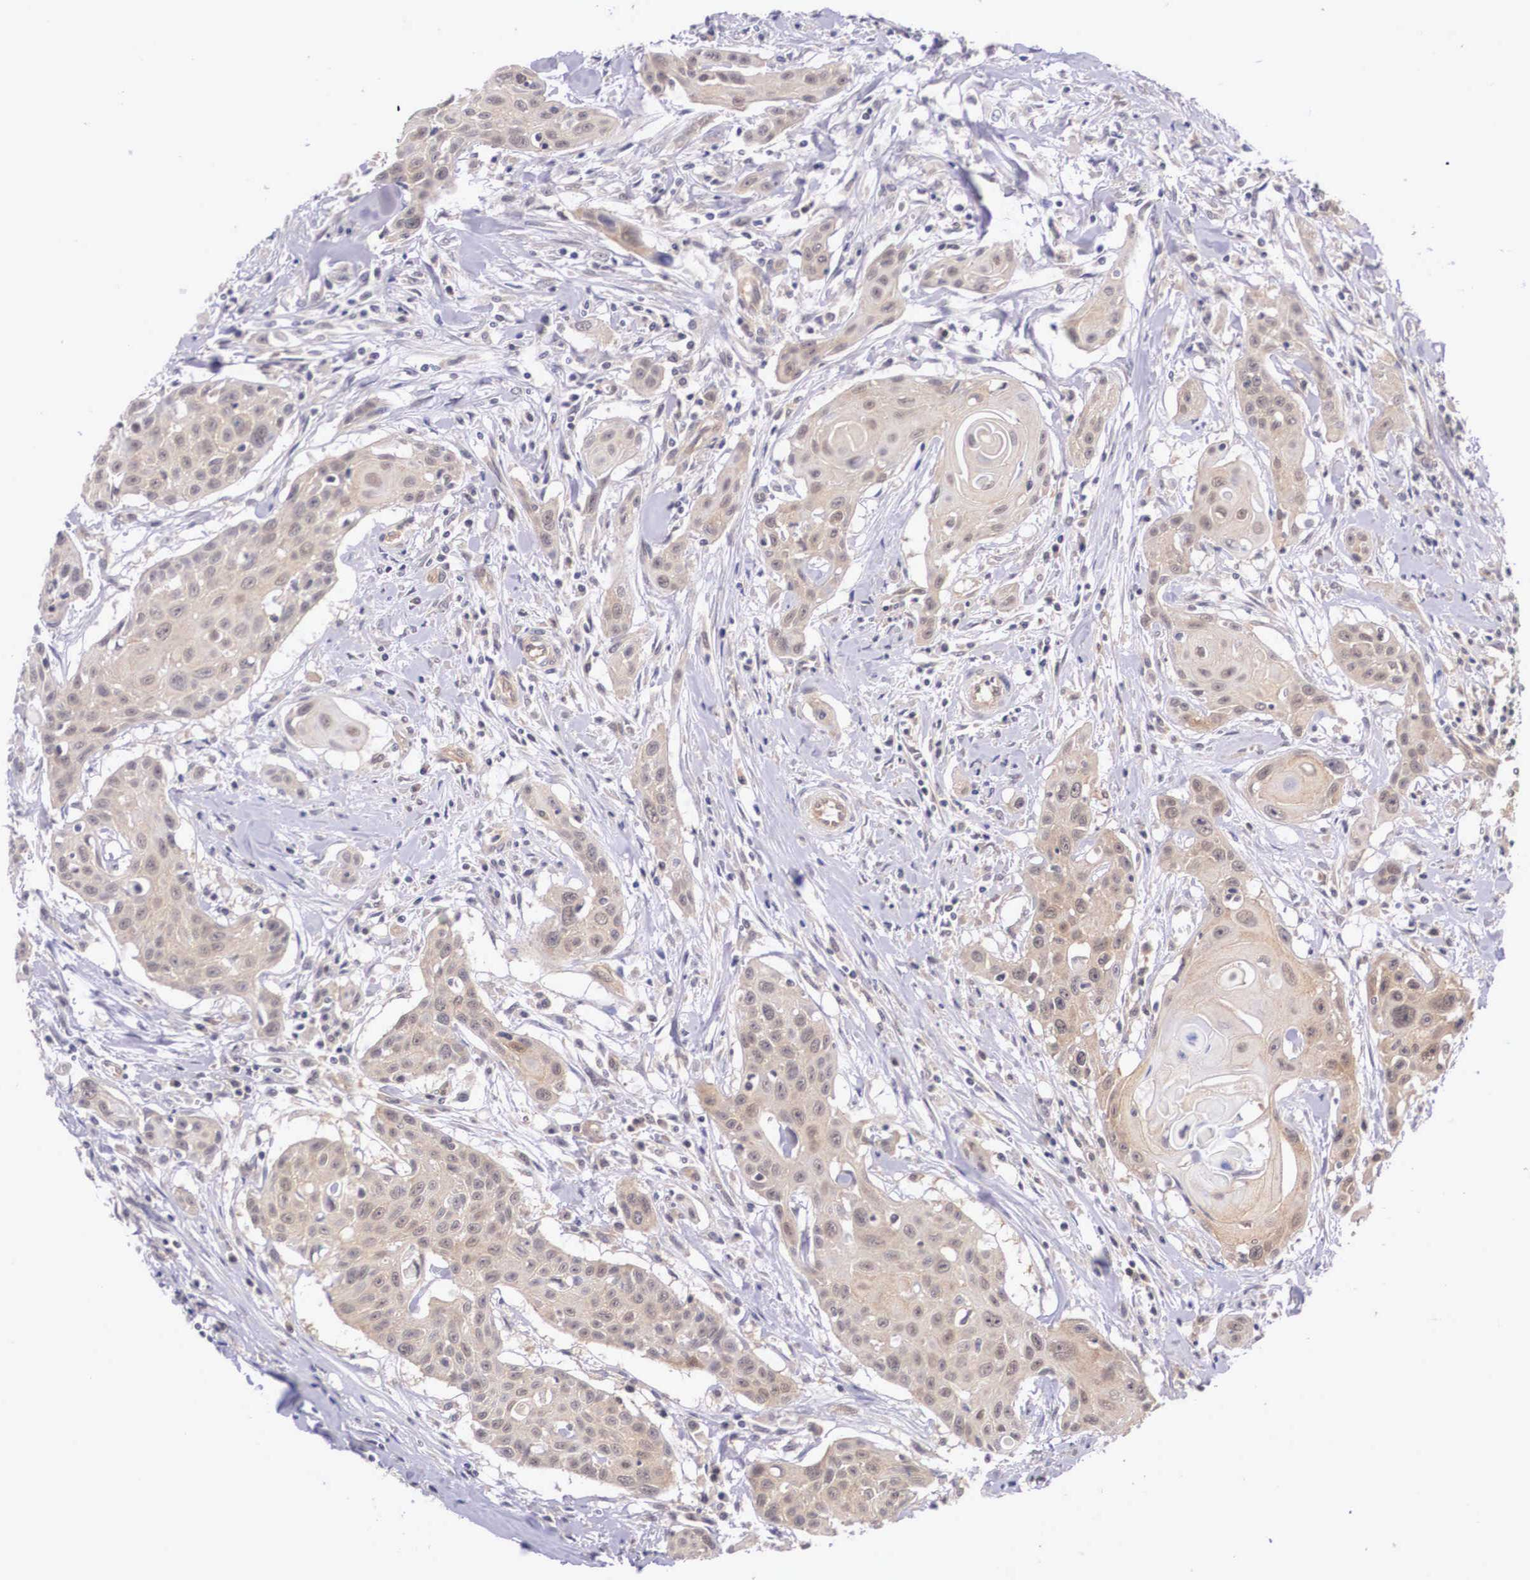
{"staining": {"intensity": "weak", "quantity": "25%-75%", "location": "cytoplasmic/membranous"}, "tissue": "head and neck cancer", "cell_type": "Tumor cells", "image_type": "cancer", "snomed": [{"axis": "morphology", "description": "Squamous cell carcinoma, NOS"}, {"axis": "morphology", "description": "Squamous cell carcinoma, metastatic, NOS"}, {"axis": "topography", "description": "Lymph node"}, {"axis": "topography", "description": "Salivary gland"}, {"axis": "topography", "description": "Head-Neck"}], "caption": "Head and neck metastatic squamous cell carcinoma stained with a protein marker shows weak staining in tumor cells.", "gene": "IGBP1", "patient": {"sex": "female", "age": 74}}